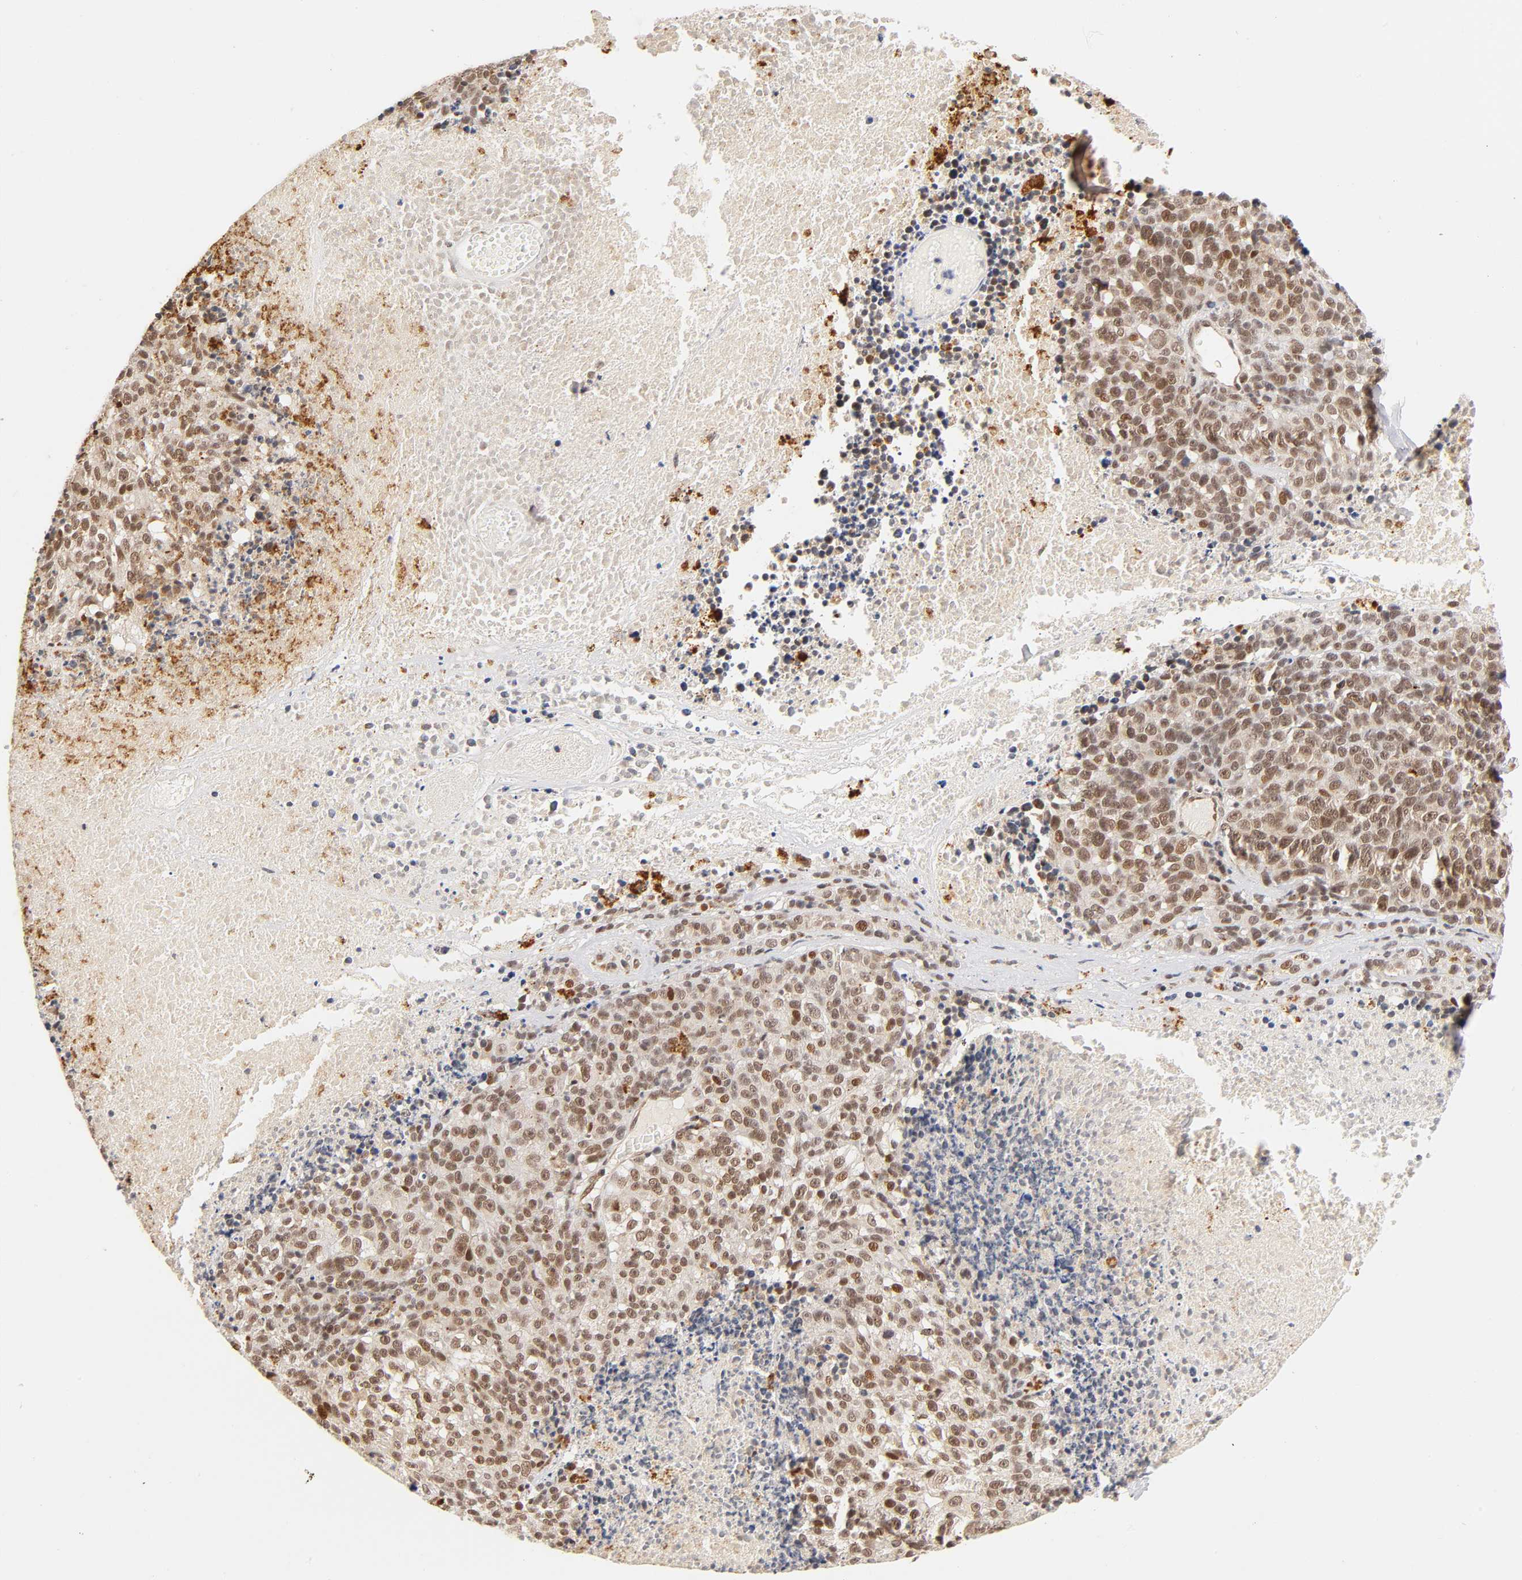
{"staining": {"intensity": "moderate", "quantity": "25%-75%", "location": "cytoplasmic/membranous,nuclear"}, "tissue": "melanoma", "cell_type": "Tumor cells", "image_type": "cancer", "snomed": [{"axis": "morphology", "description": "Malignant melanoma, Metastatic site"}, {"axis": "topography", "description": "Cerebral cortex"}], "caption": "A brown stain shows moderate cytoplasmic/membranous and nuclear positivity of a protein in melanoma tumor cells.", "gene": "TAF10", "patient": {"sex": "female", "age": 52}}